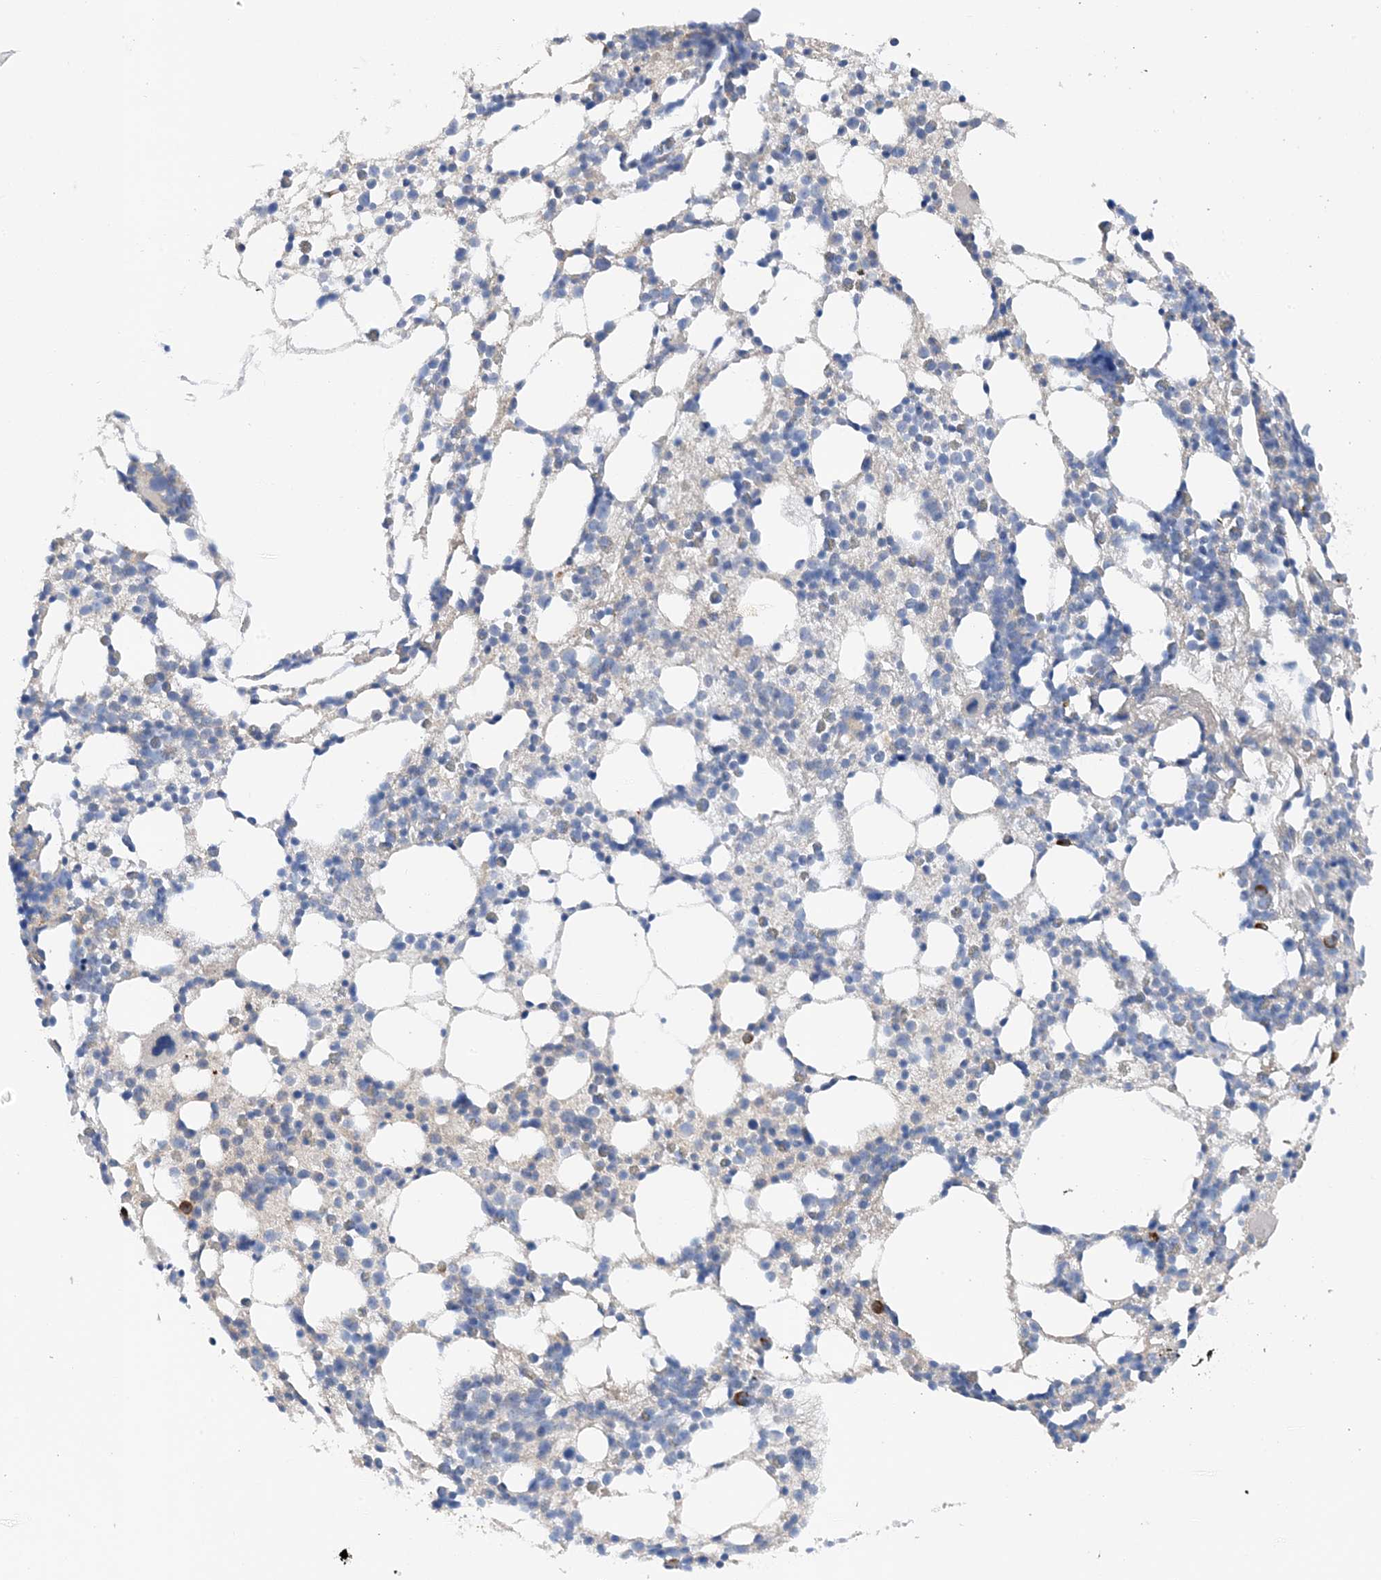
{"staining": {"intensity": "moderate", "quantity": "<25%", "location": "cytoplasmic/membranous"}, "tissue": "bone marrow", "cell_type": "Hematopoietic cells", "image_type": "normal", "snomed": [{"axis": "morphology", "description": "Normal tissue, NOS"}, {"axis": "topography", "description": "Bone marrow"}], "caption": "The photomicrograph reveals immunohistochemical staining of normal bone marrow. There is moderate cytoplasmic/membranous expression is appreciated in about <25% of hematopoietic cells.", "gene": "SLC5A11", "patient": {"sex": "female", "age": 57}}